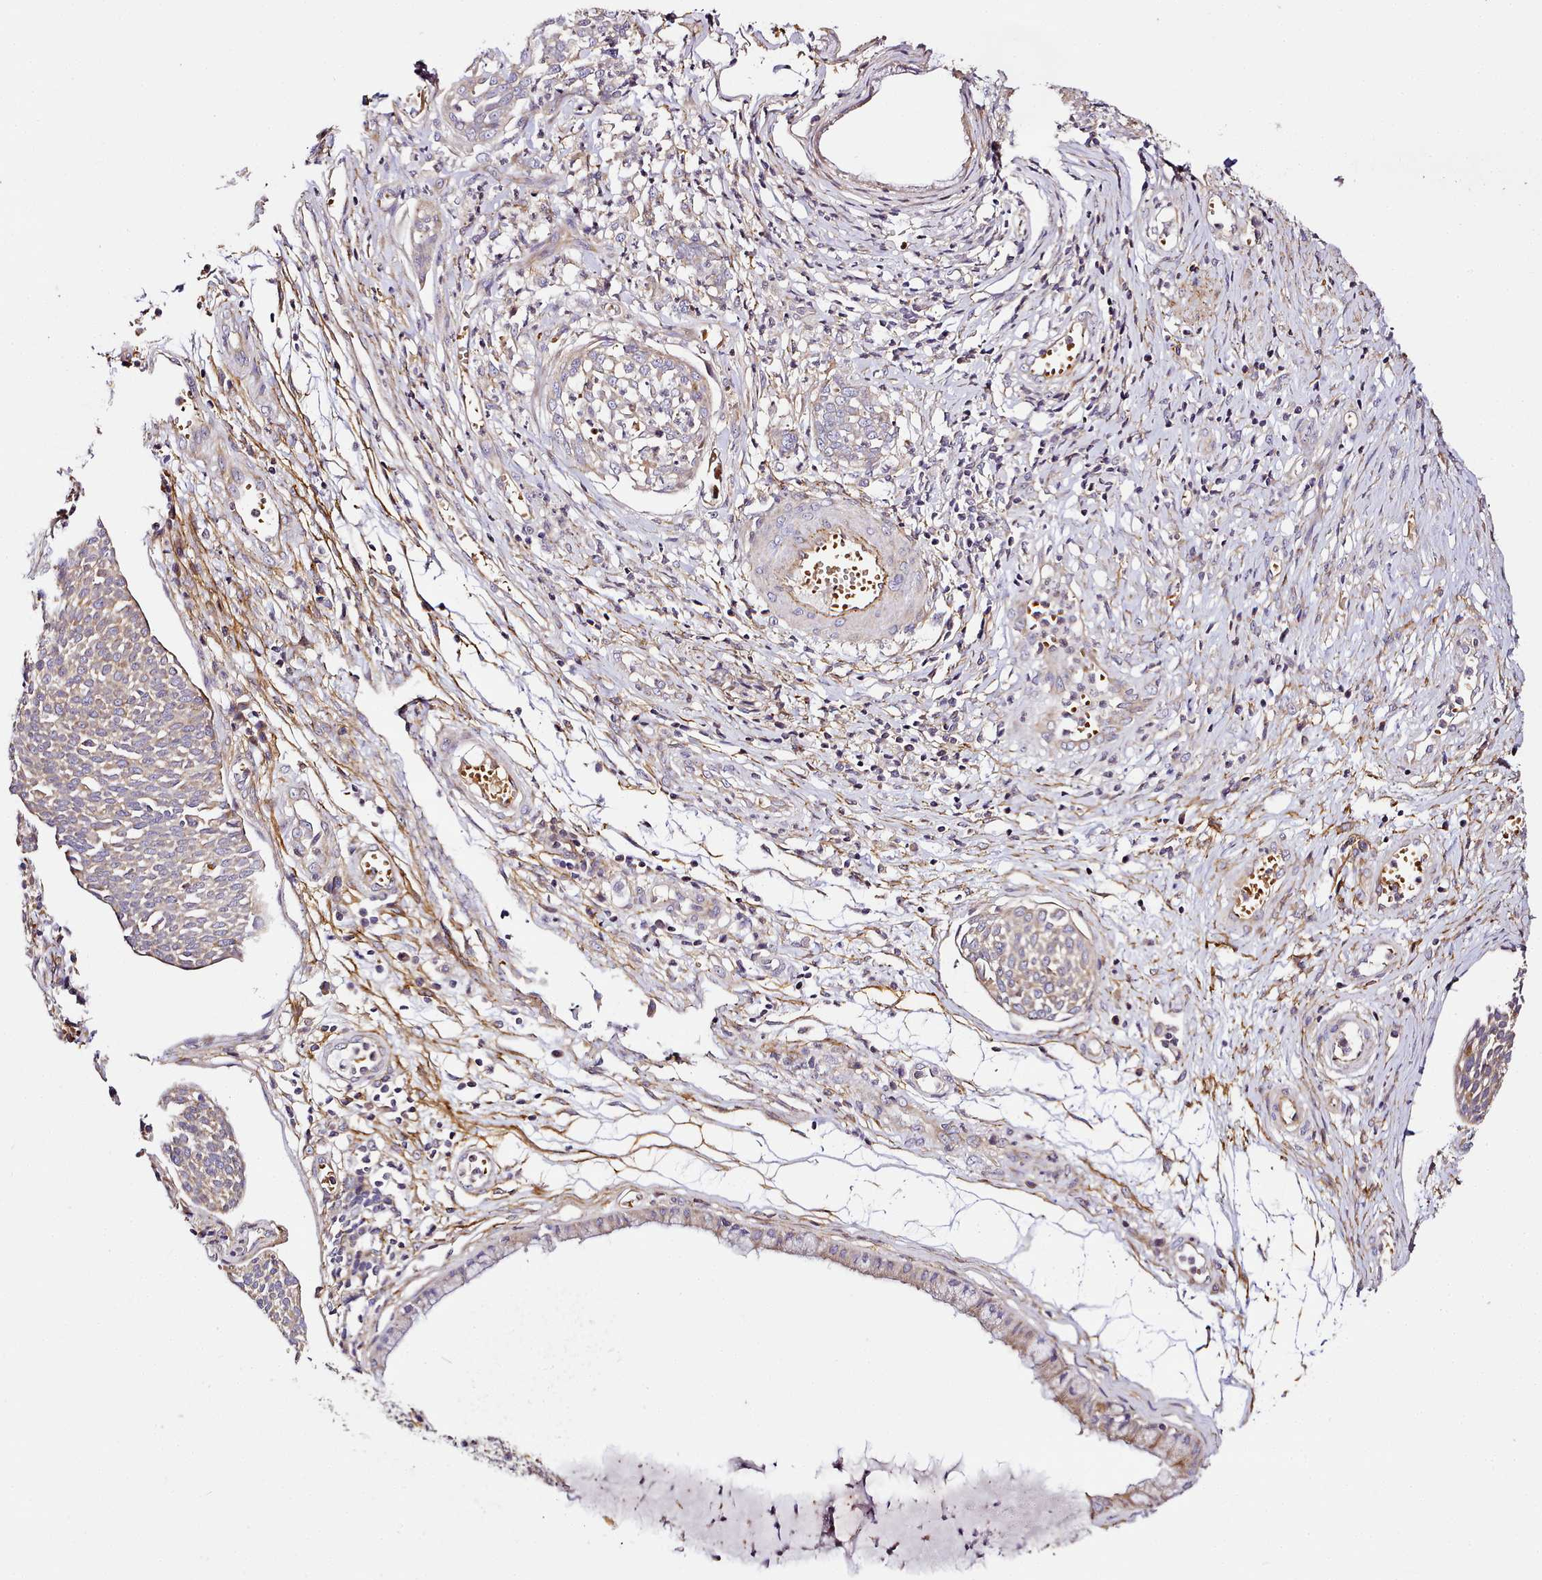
{"staining": {"intensity": "weak", "quantity": "25%-75%", "location": "cytoplasmic/membranous"}, "tissue": "cervical cancer", "cell_type": "Tumor cells", "image_type": "cancer", "snomed": [{"axis": "morphology", "description": "Squamous cell carcinoma, NOS"}, {"axis": "topography", "description": "Cervix"}], "caption": "Immunohistochemistry (IHC) of cervical cancer (squamous cell carcinoma) reveals low levels of weak cytoplasmic/membranous staining in approximately 25%-75% of tumor cells.", "gene": "NBPF1", "patient": {"sex": "female", "age": 34}}